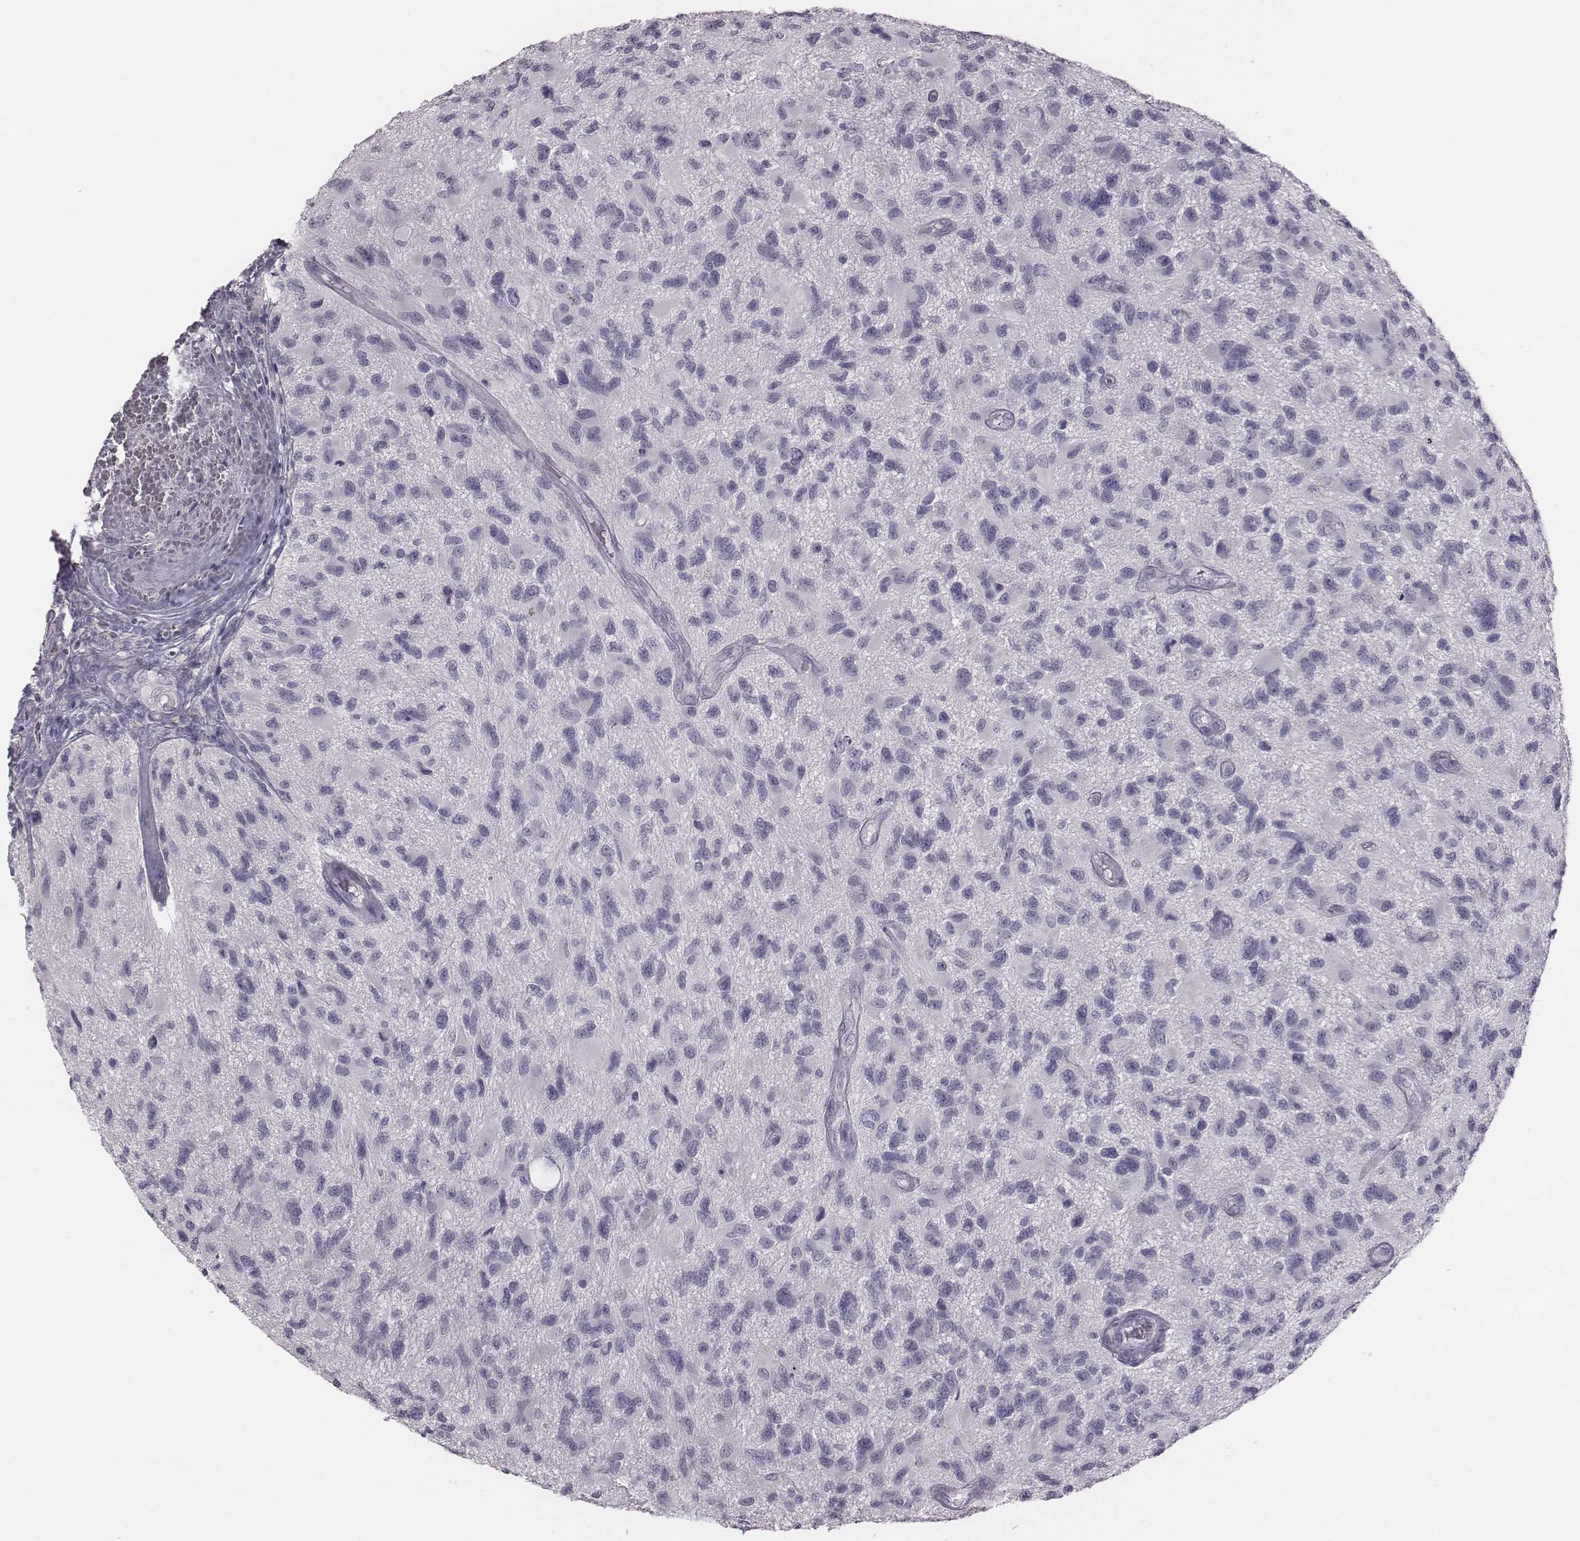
{"staining": {"intensity": "negative", "quantity": "none", "location": "none"}, "tissue": "glioma", "cell_type": "Tumor cells", "image_type": "cancer", "snomed": [{"axis": "morphology", "description": "Glioma, malignant, NOS"}, {"axis": "morphology", "description": "Glioma, malignant, High grade"}, {"axis": "topography", "description": "Brain"}], "caption": "A high-resolution image shows IHC staining of malignant glioma (high-grade), which exhibits no significant staining in tumor cells.", "gene": "C6orf58", "patient": {"sex": "female", "age": 71}}